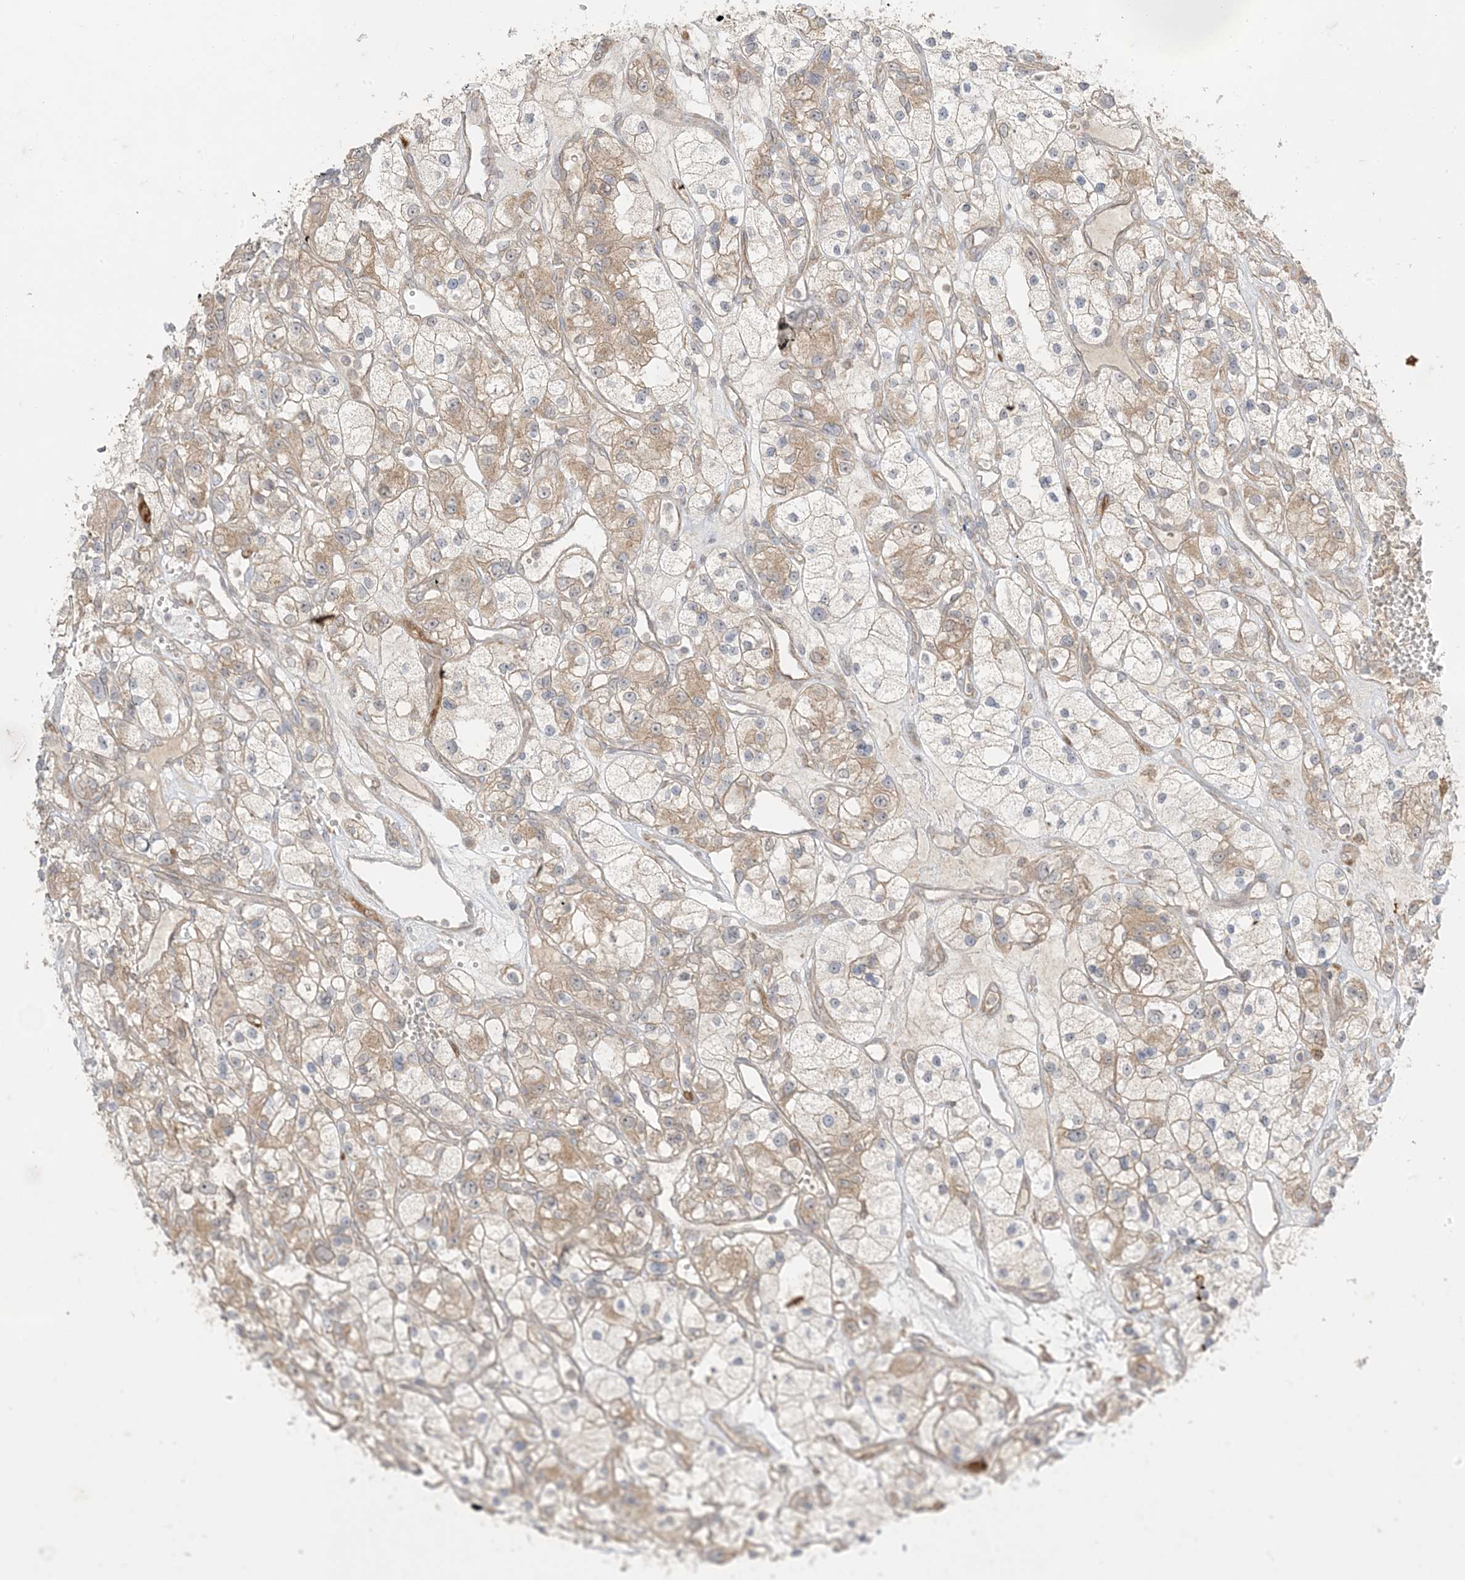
{"staining": {"intensity": "weak", "quantity": ">75%", "location": "cytoplasmic/membranous"}, "tissue": "renal cancer", "cell_type": "Tumor cells", "image_type": "cancer", "snomed": [{"axis": "morphology", "description": "Adenocarcinoma, NOS"}, {"axis": "topography", "description": "Kidney"}], "caption": "Brown immunohistochemical staining in human renal cancer (adenocarcinoma) reveals weak cytoplasmic/membranous positivity in approximately >75% of tumor cells.", "gene": "ODC1", "patient": {"sex": "female", "age": 57}}